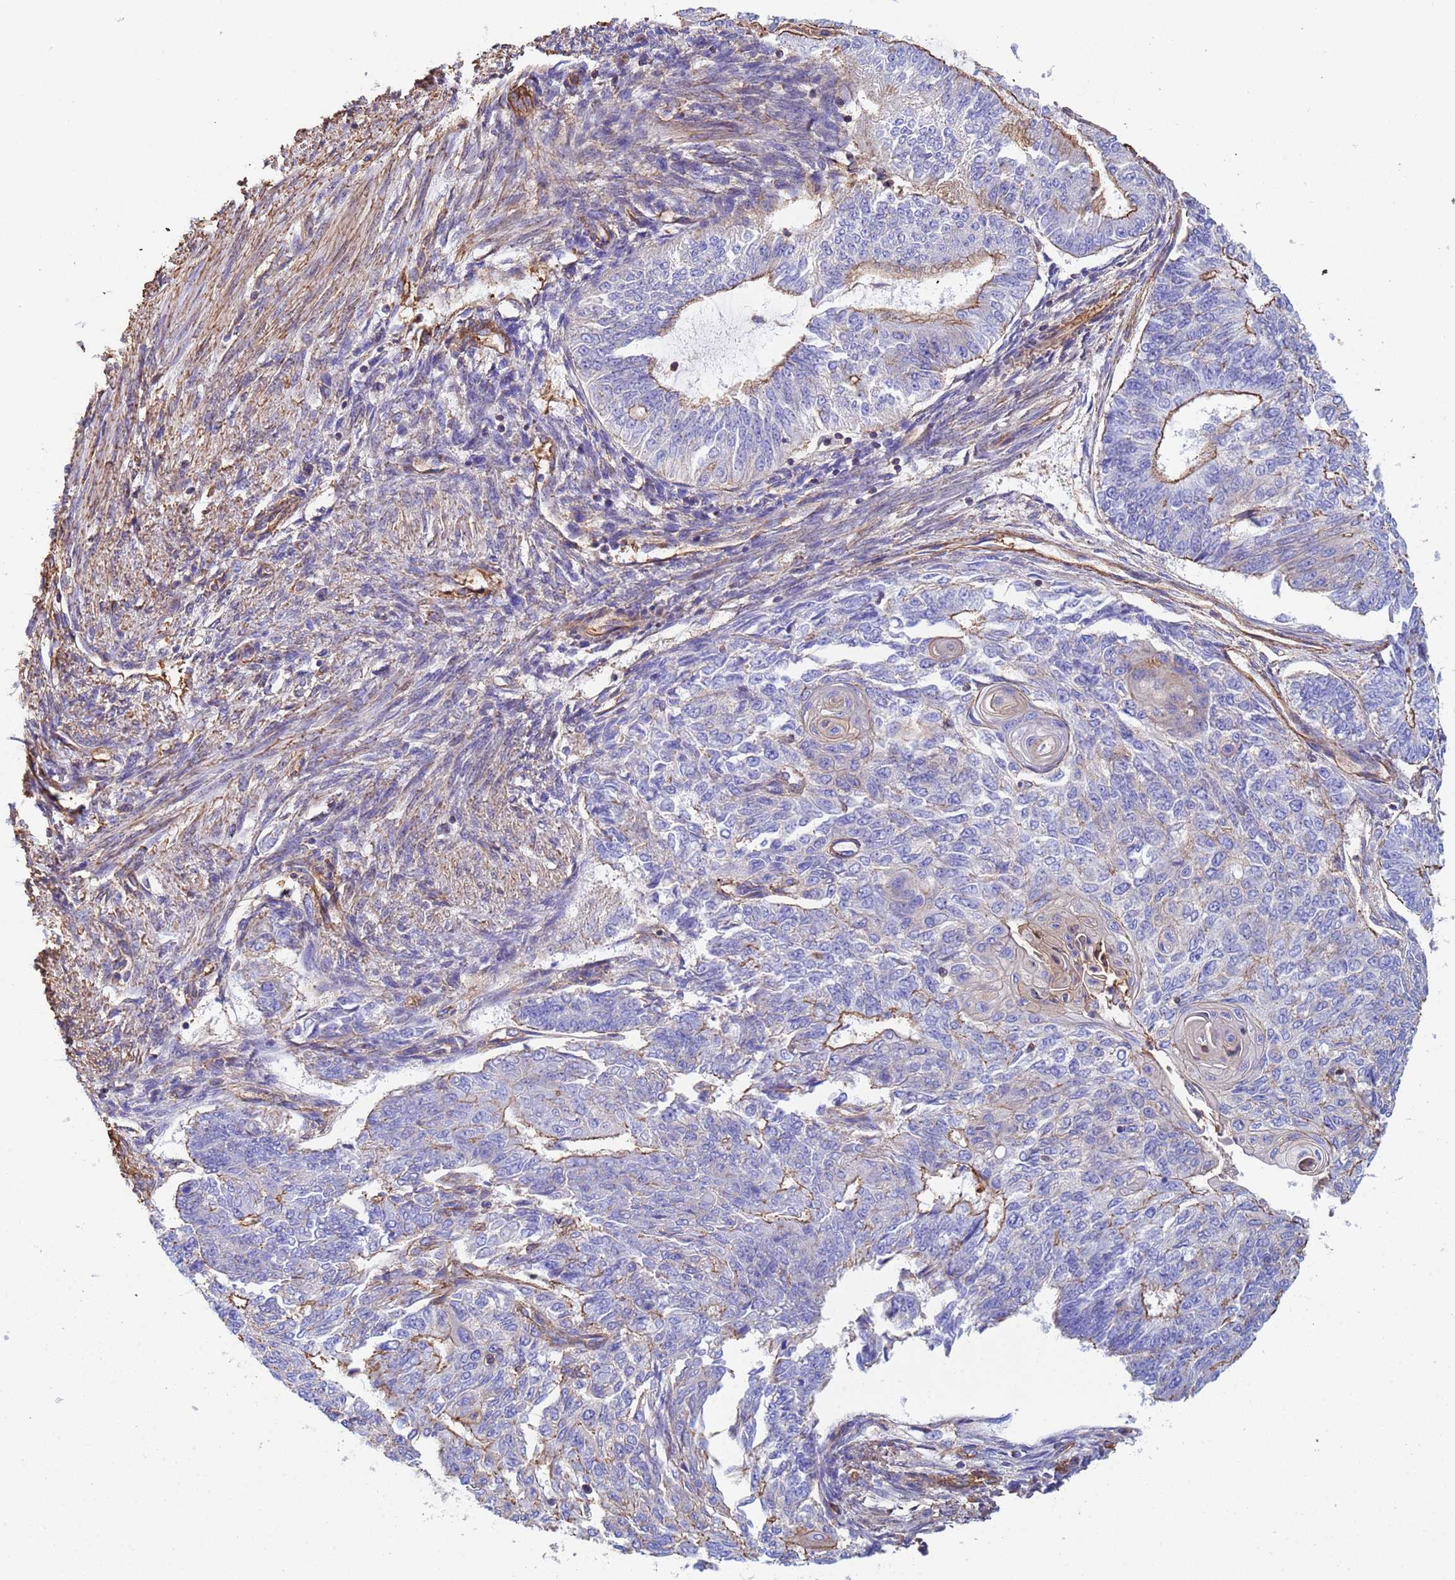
{"staining": {"intensity": "moderate", "quantity": "<25%", "location": "cytoplasmic/membranous"}, "tissue": "endometrial cancer", "cell_type": "Tumor cells", "image_type": "cancer", "snomed": [{"axis": "morphology", "description": "Adenocarcinoma, NOS"}, {"axis": "topography", "description": "Endometrium"}], "caption": "This is an image of immunohistochemistry staining of endometrial cancer (adenocarcinoma), which shows moderate positivity in the cytoplasmic/membranous of tumor cells.", "gene": "MYL12A", "patient": {"sex": "female", "age": 32}}